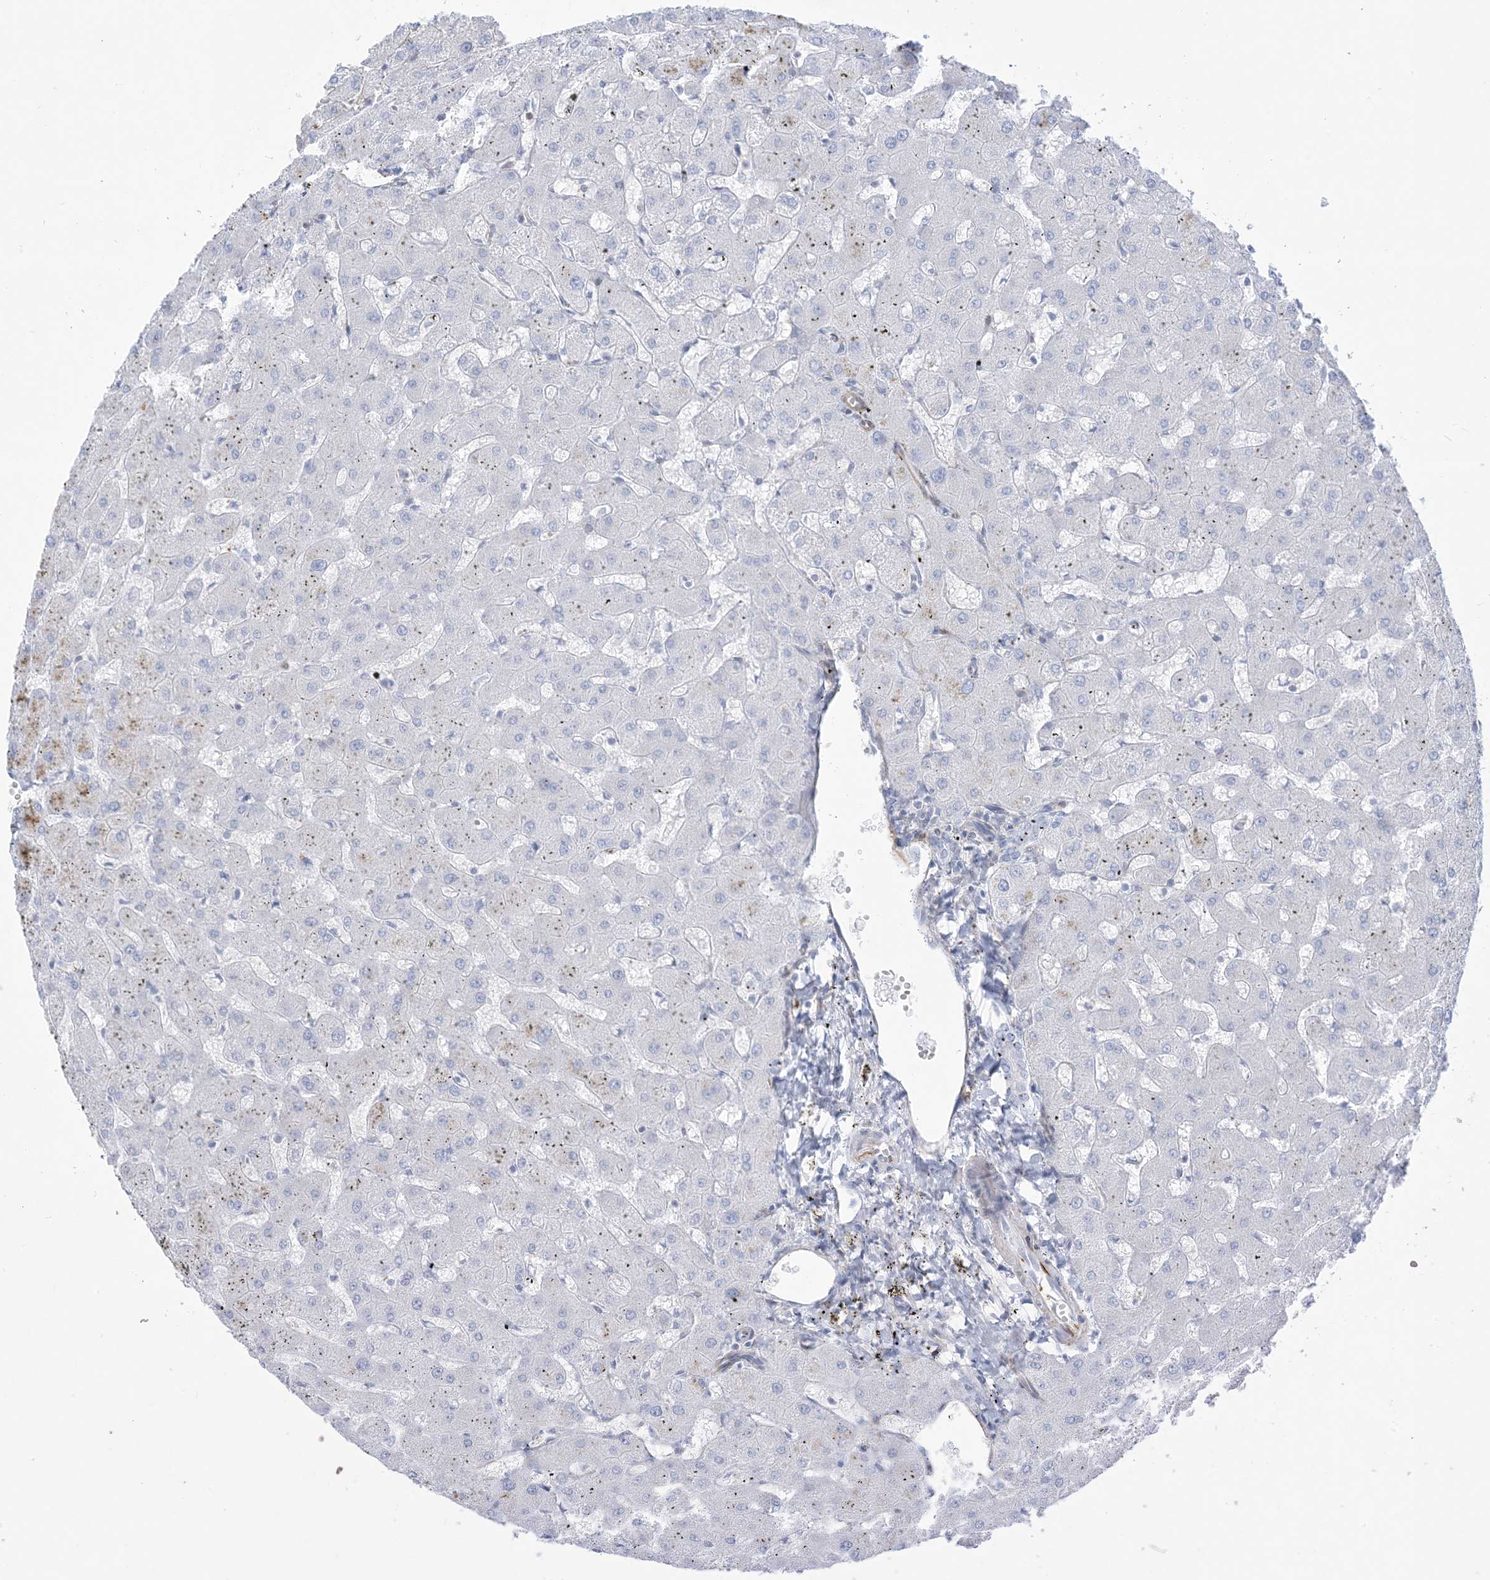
{"staining": {"intensity": "negative", "quantity": "none", "location": "none"}, "tissue": "liver", "cell_type": "Cholangiocytes", "image_type": "normal", "snomed": [{"axis": "morphology", "description": "Normal tissue, NOS"}, {"axis": "topography", "description": "Liver"}], "caption": "IHC histopathology image of unremarkable liver: liver stained with DAB (3,3'-diaminobenzidine) displays no significant protein positivity in cholangiocytes.", "gene": "B3GNT7", "patient": {"sex": "female", "age": 63}}